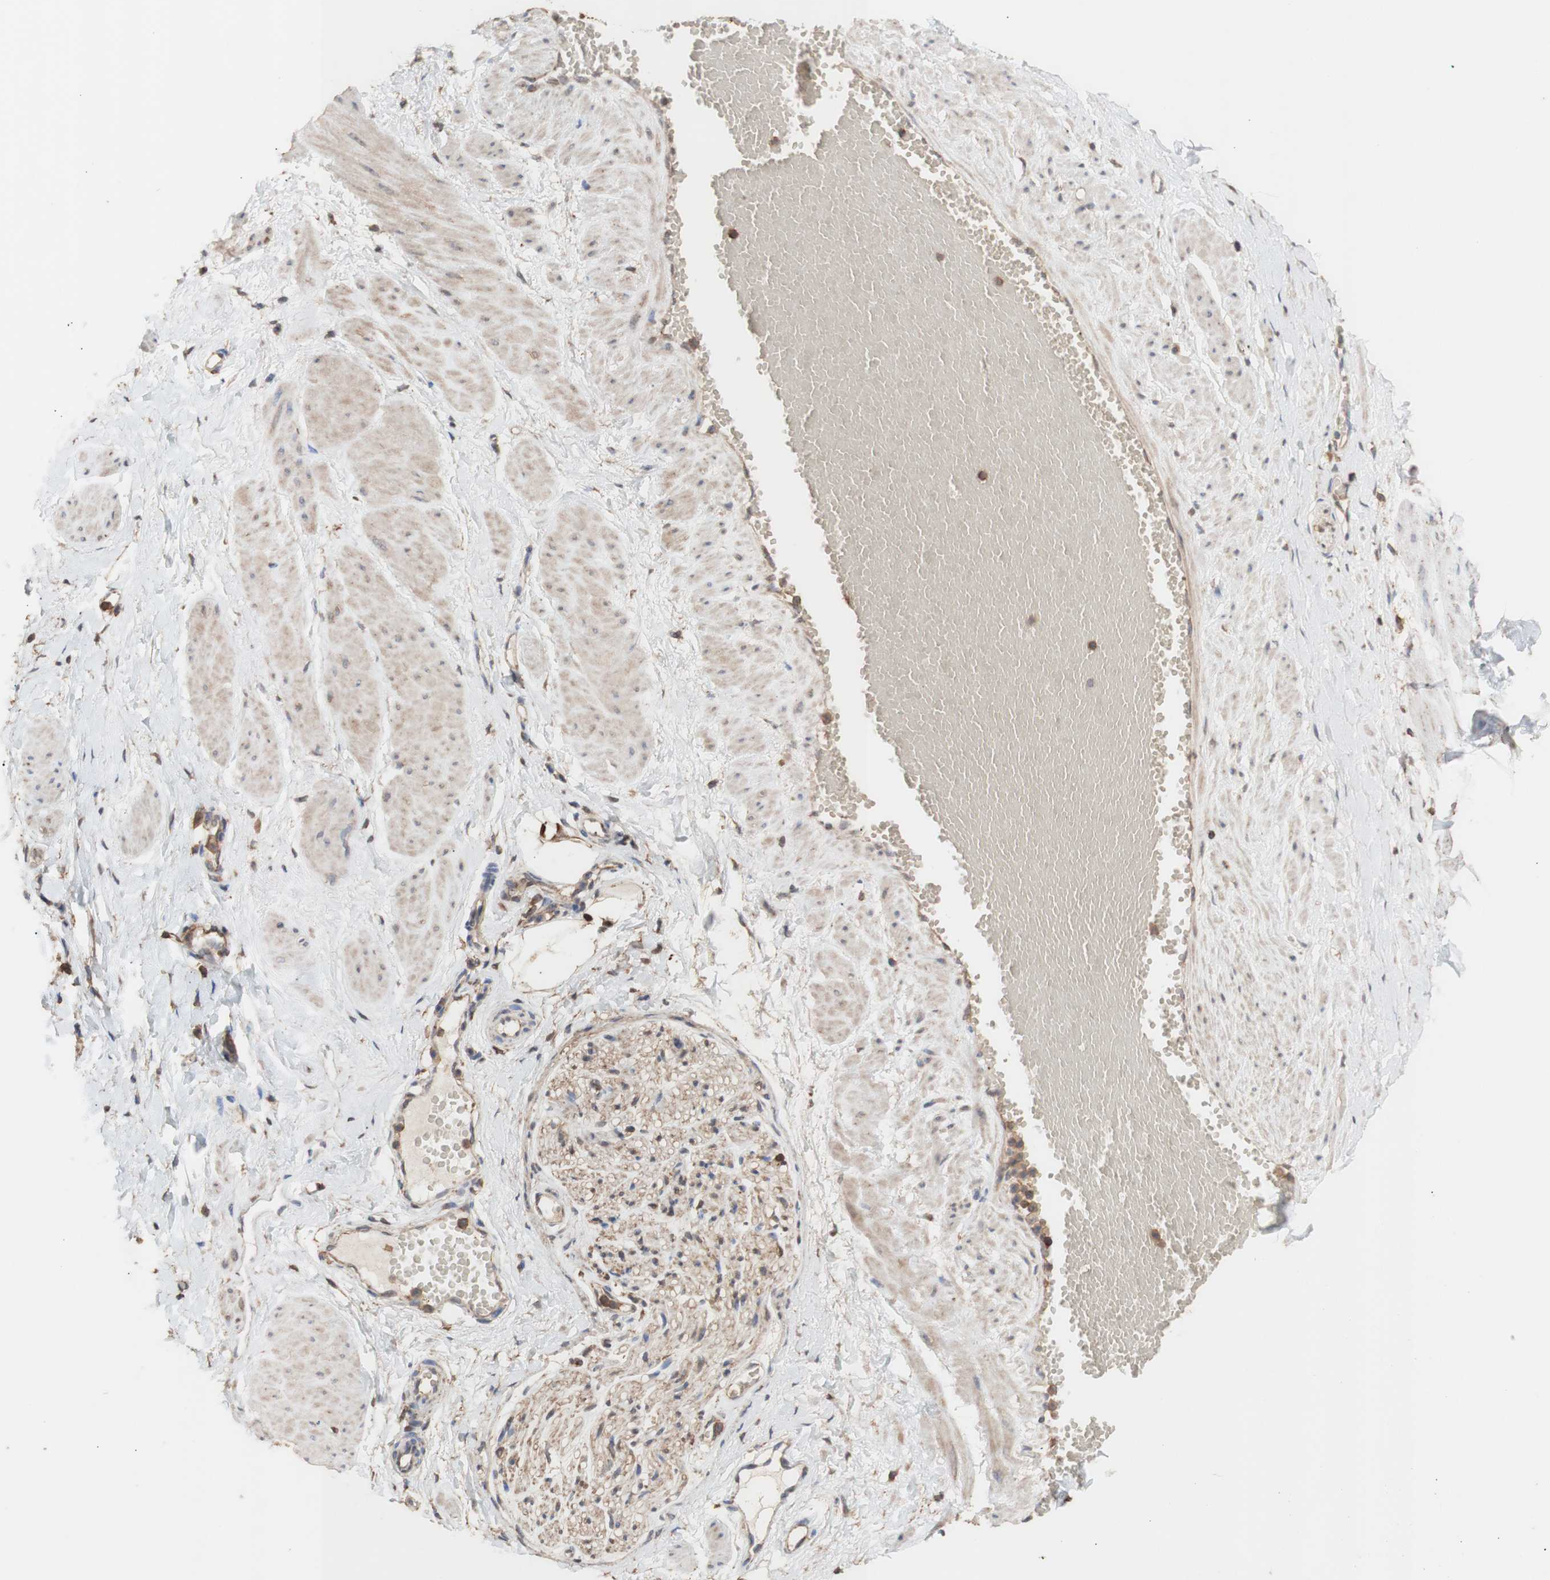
{"staining": {"intensity": "strong", "quantity": ">75%", "location": "cytoplasmic/membranous"}, "tissue": "adipose tissue", "cell_type": "Adipocytes", "image_type": "normal", "snomed": [{"axis": "morphology", "description": "Normal tissue, NOS"}, {"axis": "topography", "description": "Soft tissue"}, {"axis": "topography", "description": "Vascular tissue"}], "caption": "Strong cytoplasmic/membranous protein positivity is present in about >75% of adipocytes in adipose tissue.", "gene": "ALDH9A1", "patient": {"sex": "female", "age": 35}}